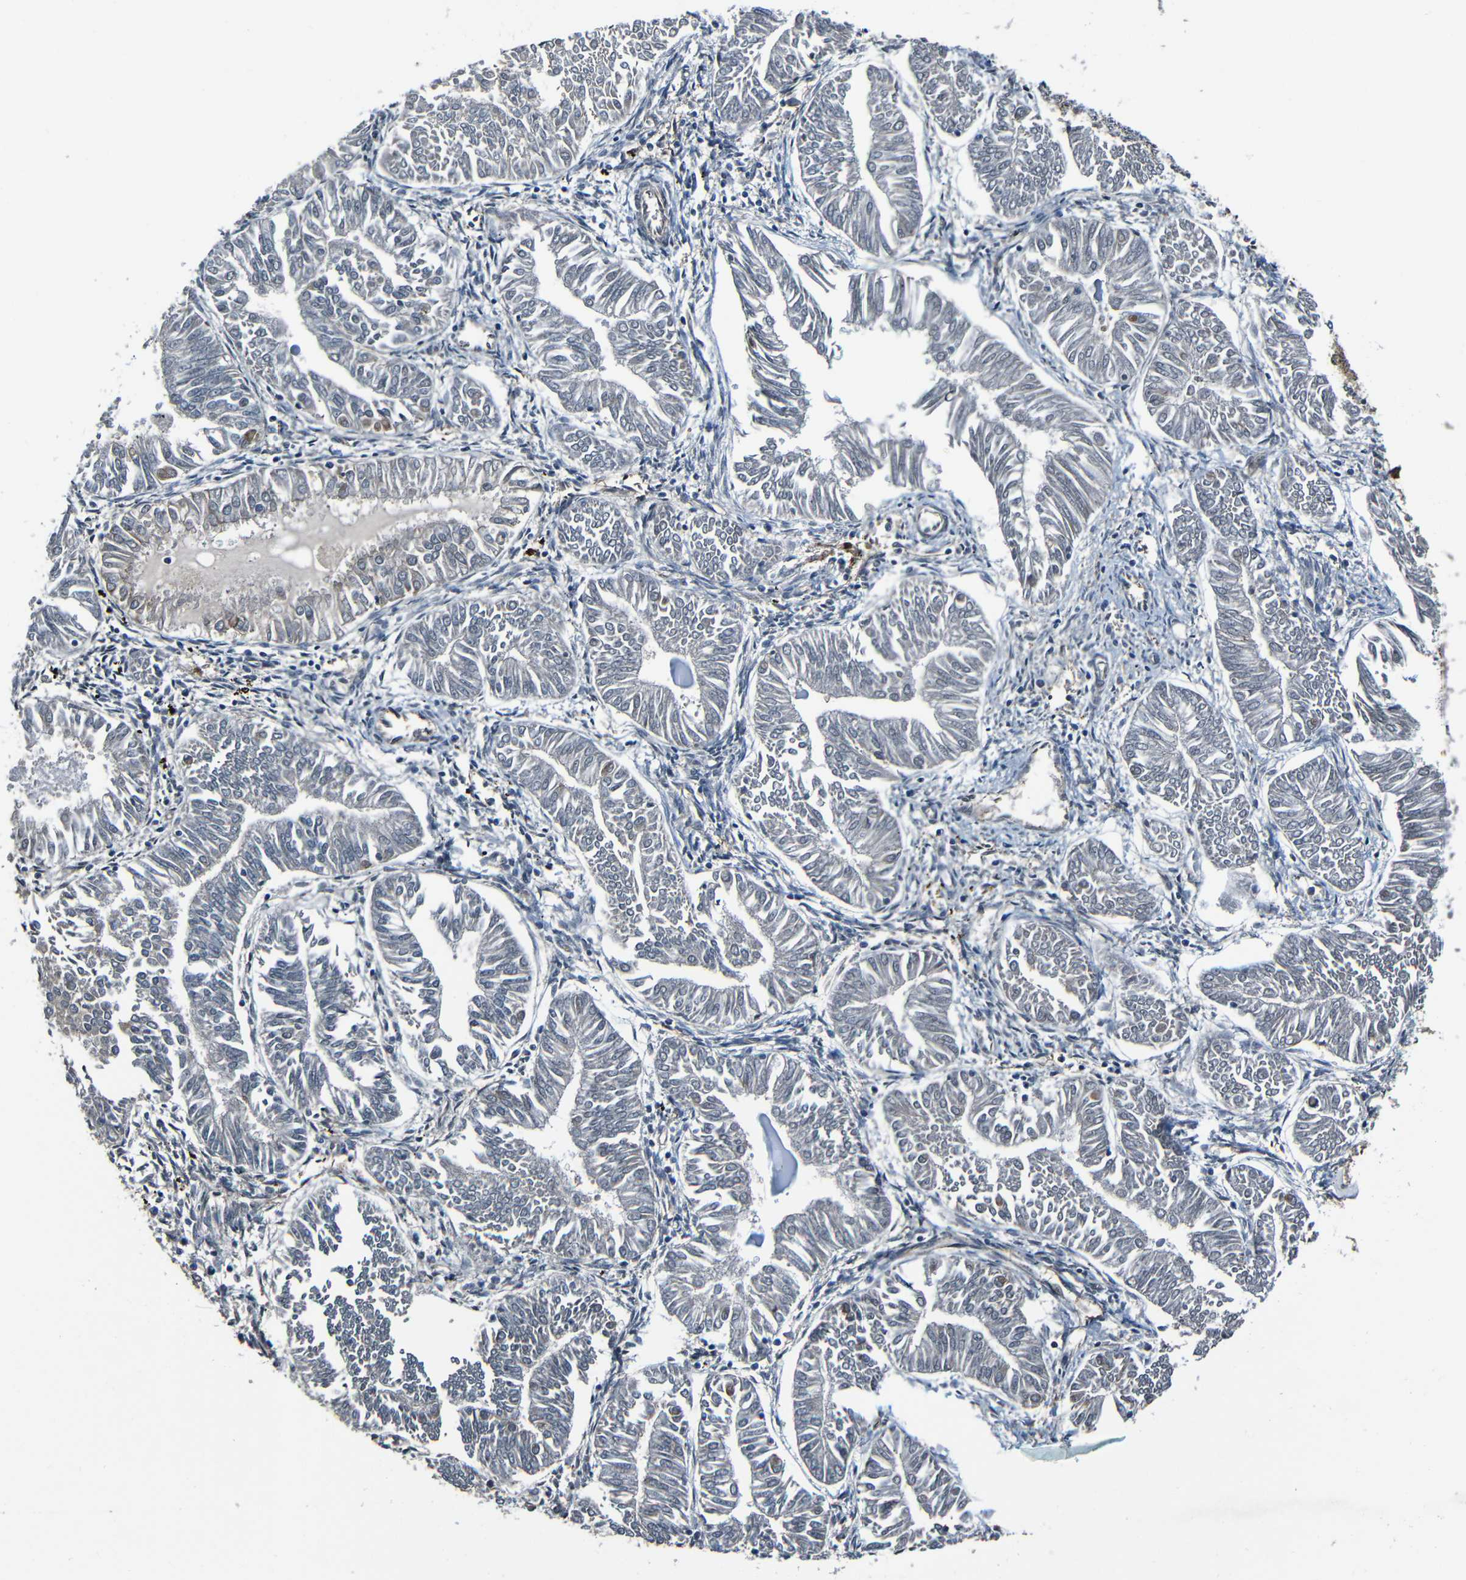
{"staining": {"intensity": "negative", "quantity": "none", "location": "none"}, "tissue": "endometrial cancer", "cell_type": "Tumor cells", "image_type": "cancer", "snomed": [{"axis": "morphology", "description": "Adenocarcinoma, NOS"}, {"axis": "topography", "description": "Endometrium"}], "caption": "Immunohistochemical staining of human endometrial cancer (adenocarcinoma) shows no significant staining in tumor cells. Brightfield microscopy of immunohistochemistry stained with DAB (3,3'-diaminobenzidine) (brown) and hematoxylin (blue), captured at high magnification.", "gene": "LGR5", "patient": {"sex": "female", "age": 53}}